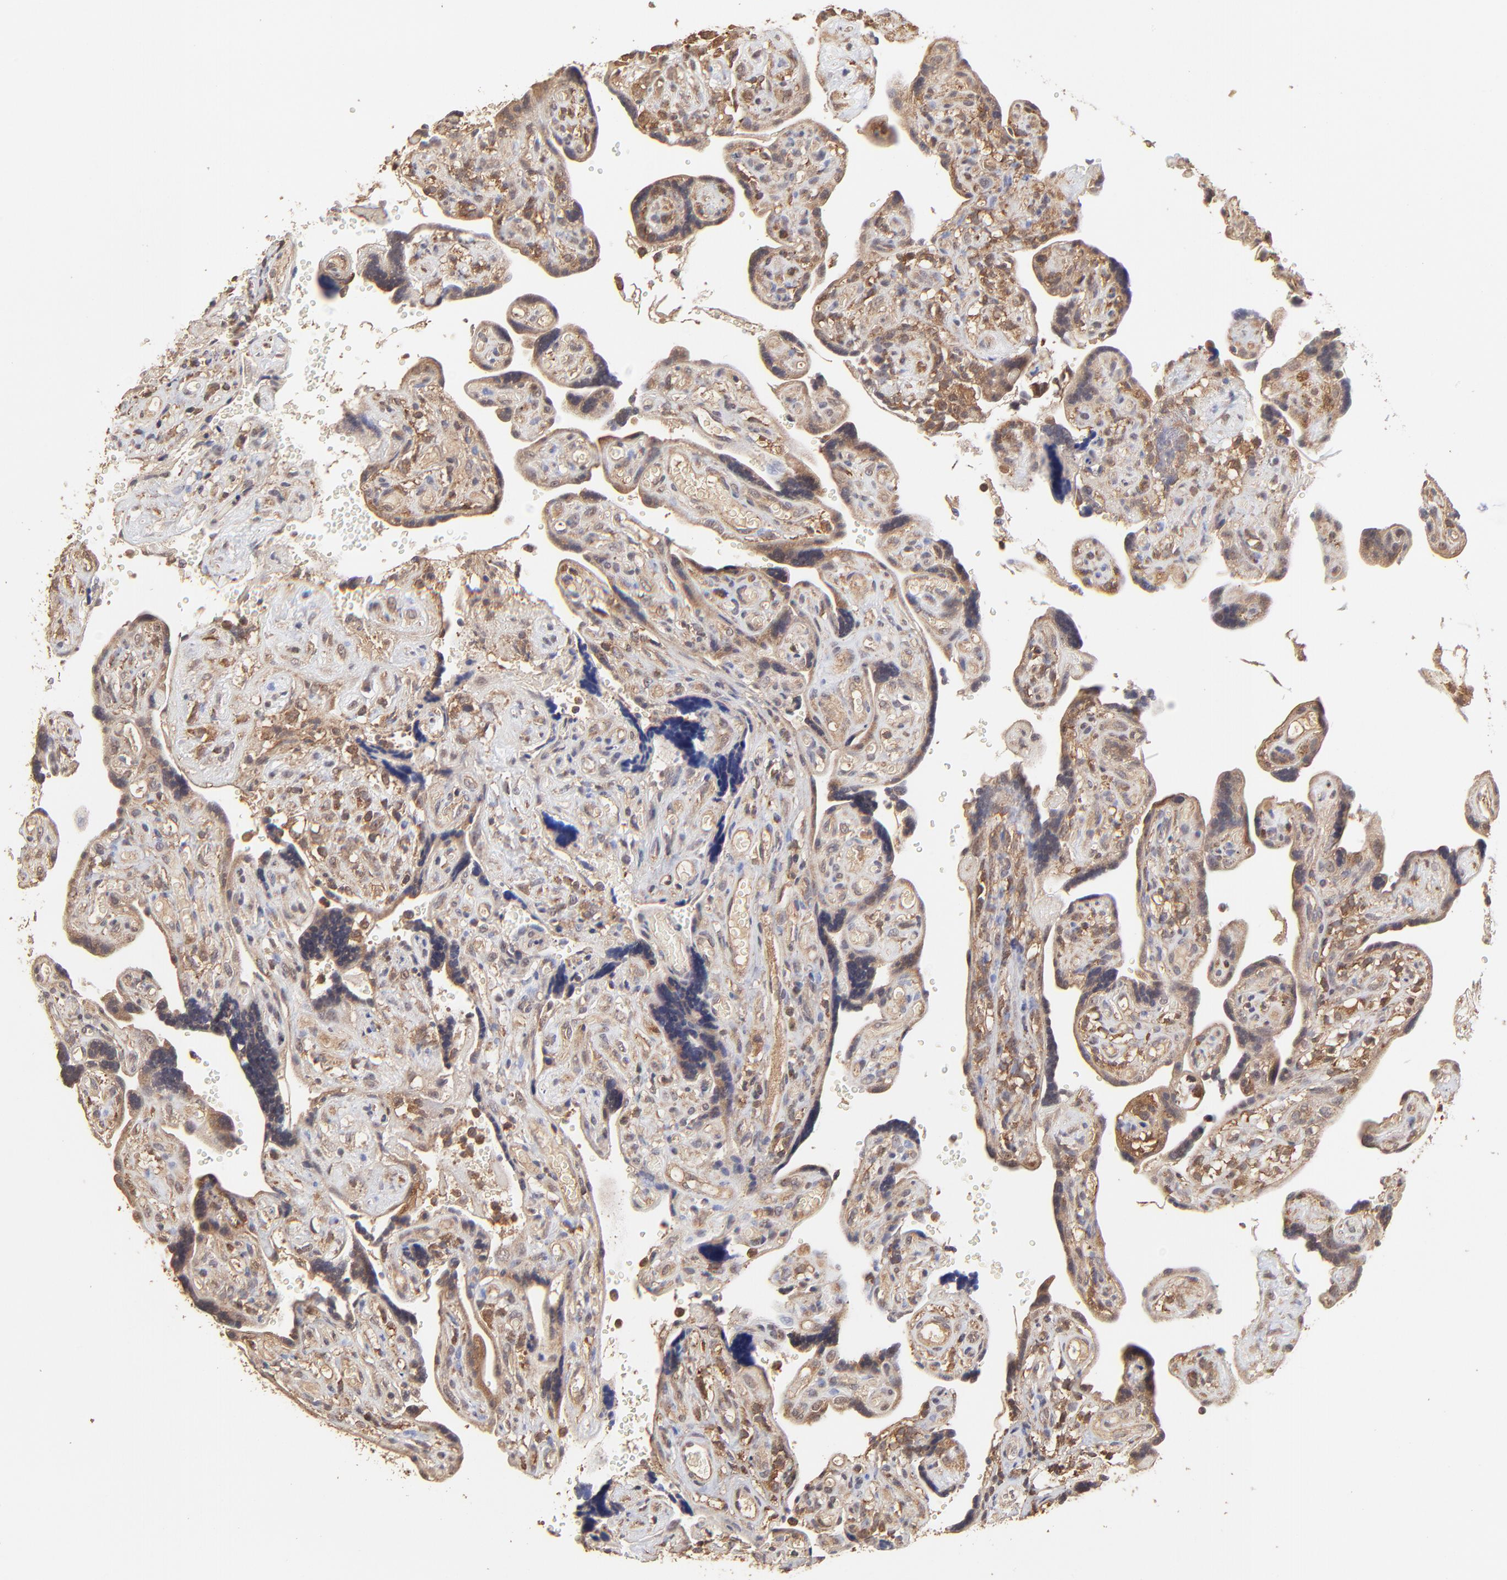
{"staining": {"intensity": "weak", "quantity": ">75%", "location": "cytoplasmic/membranous"}, "tissue": "placenta", "cell_type": "Decidual cells", "image_type": "normal", "snomed": [{"axis": "morphology", "description": "Normal tissue, NOS"}, {"axis": "topography", "description": "Placenta"}], "caption": "Human placenta stained for a protein (brown) shows weak cytoplasmic/membranous positive expression in approximately >75% of decidual cells.", "gene": "STON2", "patient": {"sex": "female", "age": 30}}